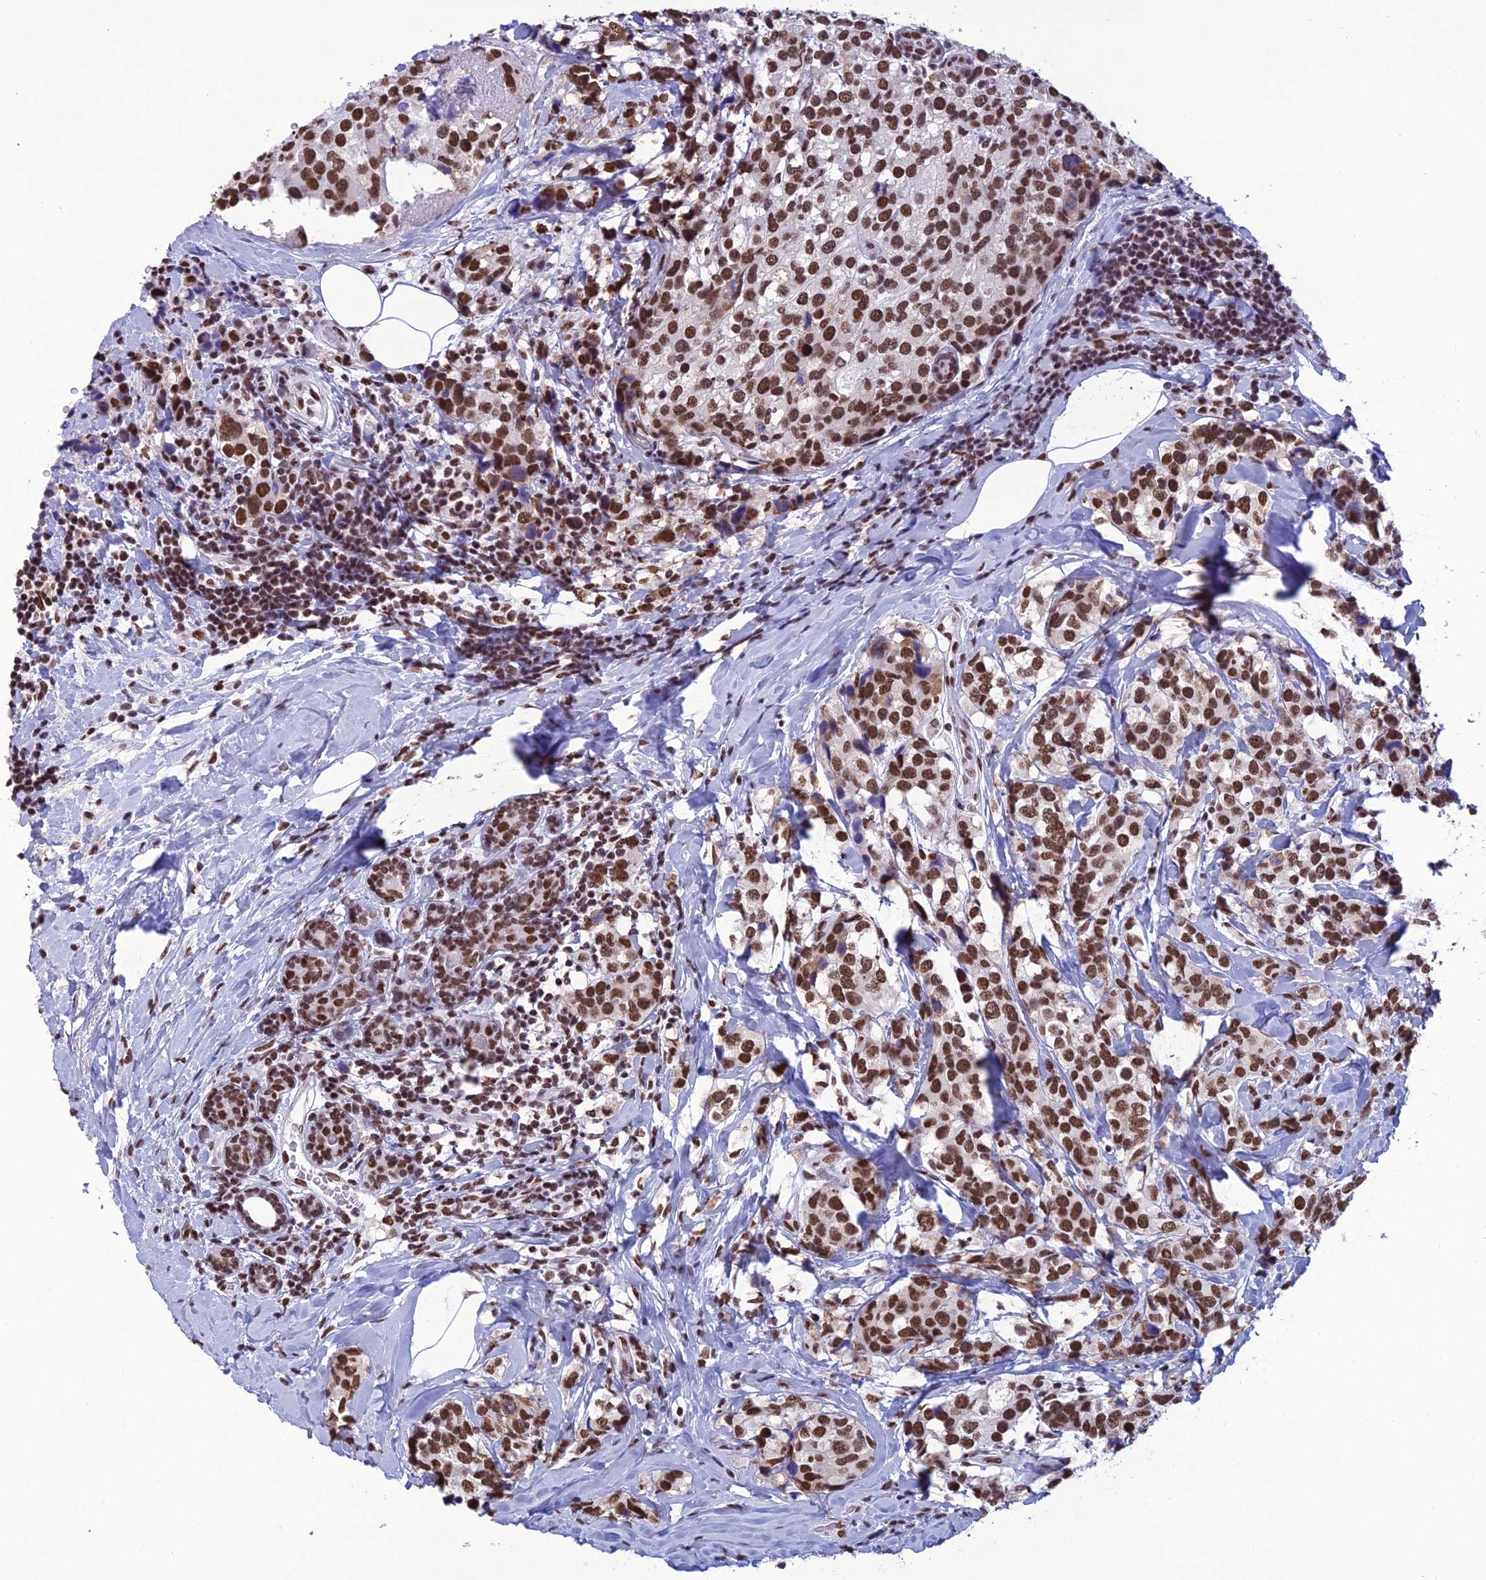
{"staining": {"intensity": "strong", "quantity": ">75%", "location": "nuclear"}, "tissue": "breast cancer", "cell_type": "Tumor cells", "image_type": "cancer", "snomed": [{"axis": "morphology", "description": "Lobular carcinoma"}, {"axis": "topography", "description": "Breast"}], "caption": "Immunohistochemistry histopathology image of neoplastic tissue: breast cancer (lobular carcinoma) stained using immunohistochemistry exhibits high levels of strong protein expression localized specifically in the nuclear of tumor cells, appearing as a nuclear brown color.", "gene": "PRAMEF12", "patient": {"sex": "female", "age": 59}}